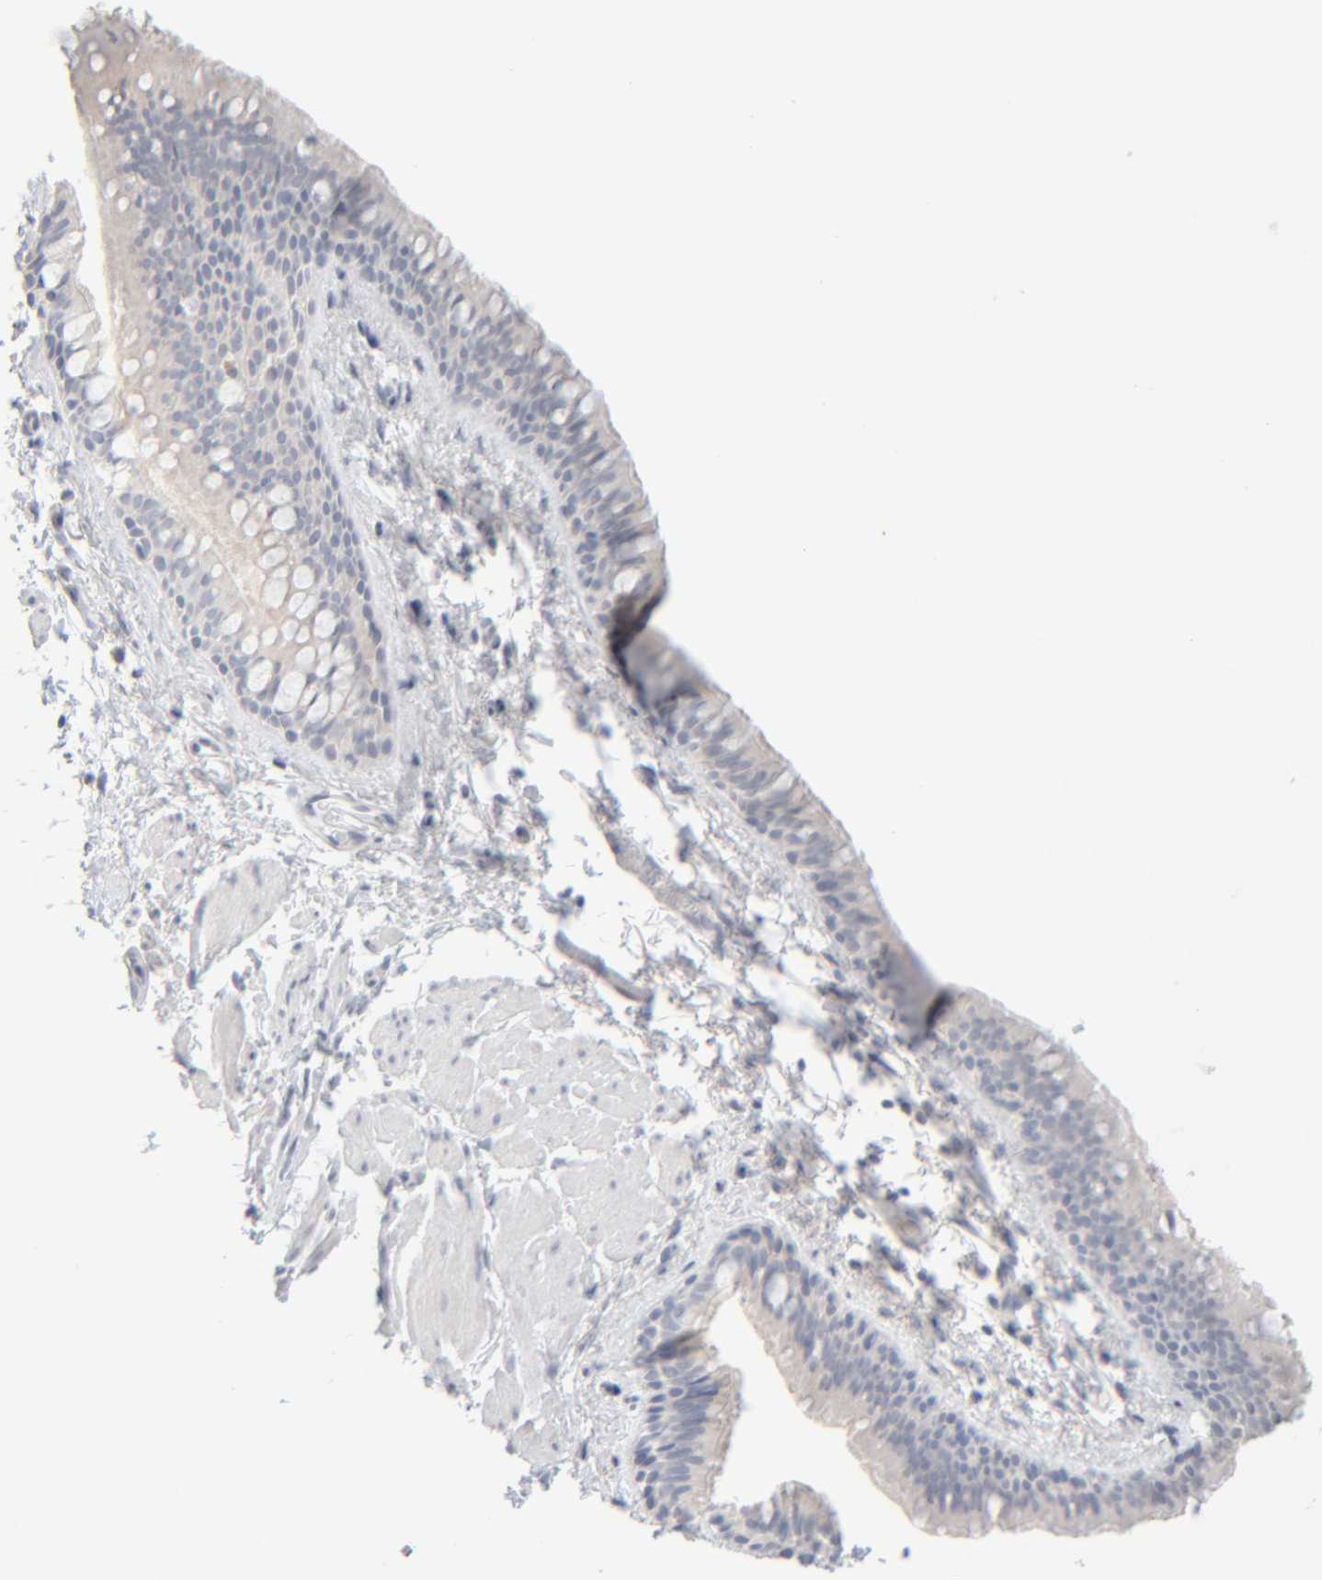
{"staining": {"intensity": "negative", "quantity": "none", "location": "none"}, "tissue": "bronchus", "cell_type": "Respiratory epithelial cells", "image_type": "normal", "snomed": [{"axis": "morphology", "description": "Normal tissue, NOS"}, {"axis": "topography", "description": "Cartilage tissue"}, {"axis": "topography", "description": "Bronchus"}, {"axis": "topography", "description": "Lung"}], "caption": "Immunohistochemistry histopathology image of normal bronchus: human bronchus stained with DAB exhibits no significant protein staining in respiratory epithelial cells. (DAB (3,3'-diaminobenzidine) immunohistochemistry (IHC), high magnification).", "gene": "RIDA", "patient": {"sex": "male", "age": 64}}